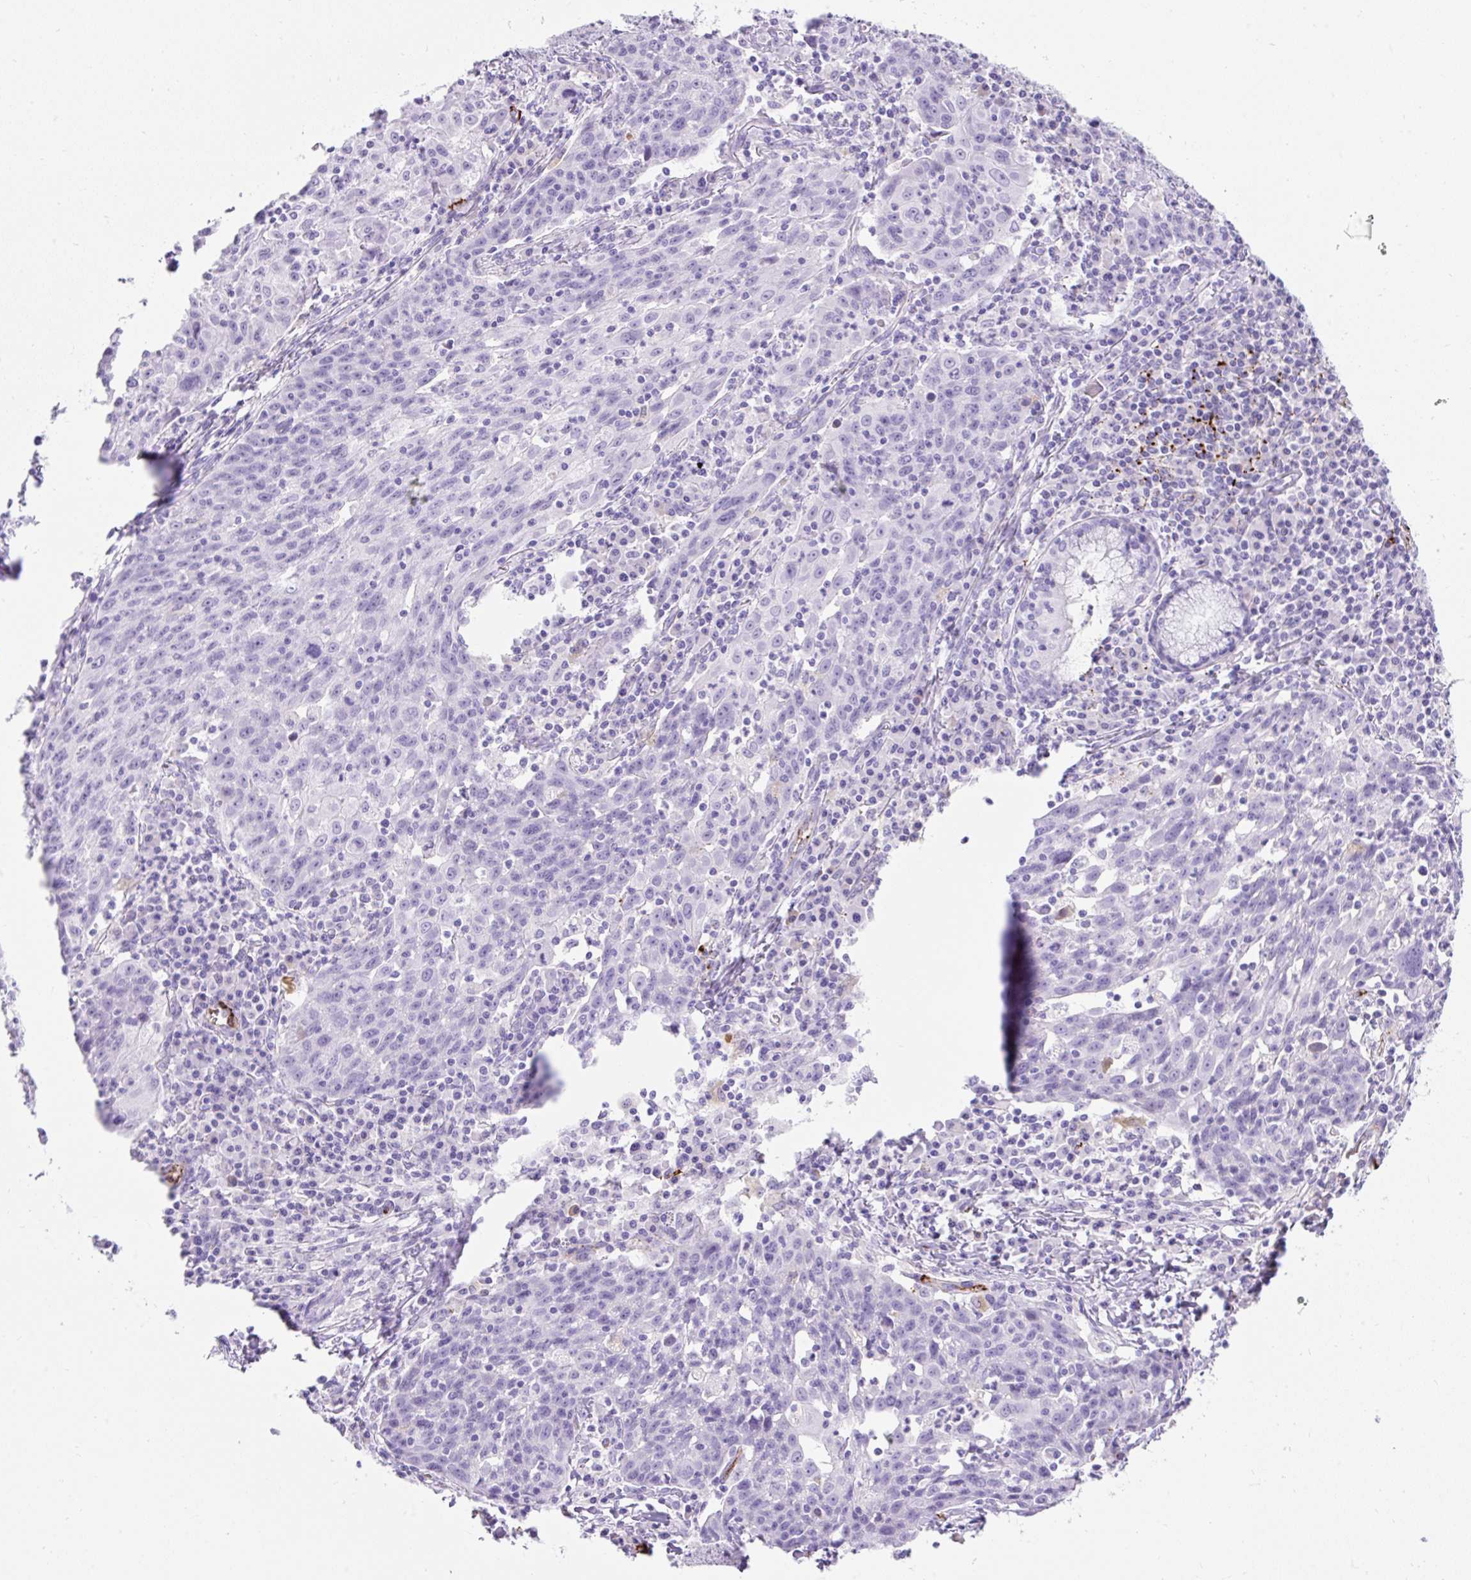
{"staining": {"intensity": "negative", "quantity": "none", "location": "none"}, "tissue": "lung cancer", "cell_type": "Tumor cells", "image_type": "cancer", "snomed": [{"axis": "morphology", "description": "Squamous cell carcinoma, NOS"}, {"axis": "morphology", "description": "Squamous cell carcinoma, metastatic, NOS"}, {"axis": "topography", "description": "Bronchus"}, {"axis": "topography", "description": "Lung"}], "caption": "Immunohistochemistry micrograph of neoplastic tissue: metastatic squamous cell carcinoma (lung) stained with DAB demonstrates no significant protein staining in tumor cells.", "gene": "APOC4-APOC2", "patient": {"sex": "male", "age": 62}}